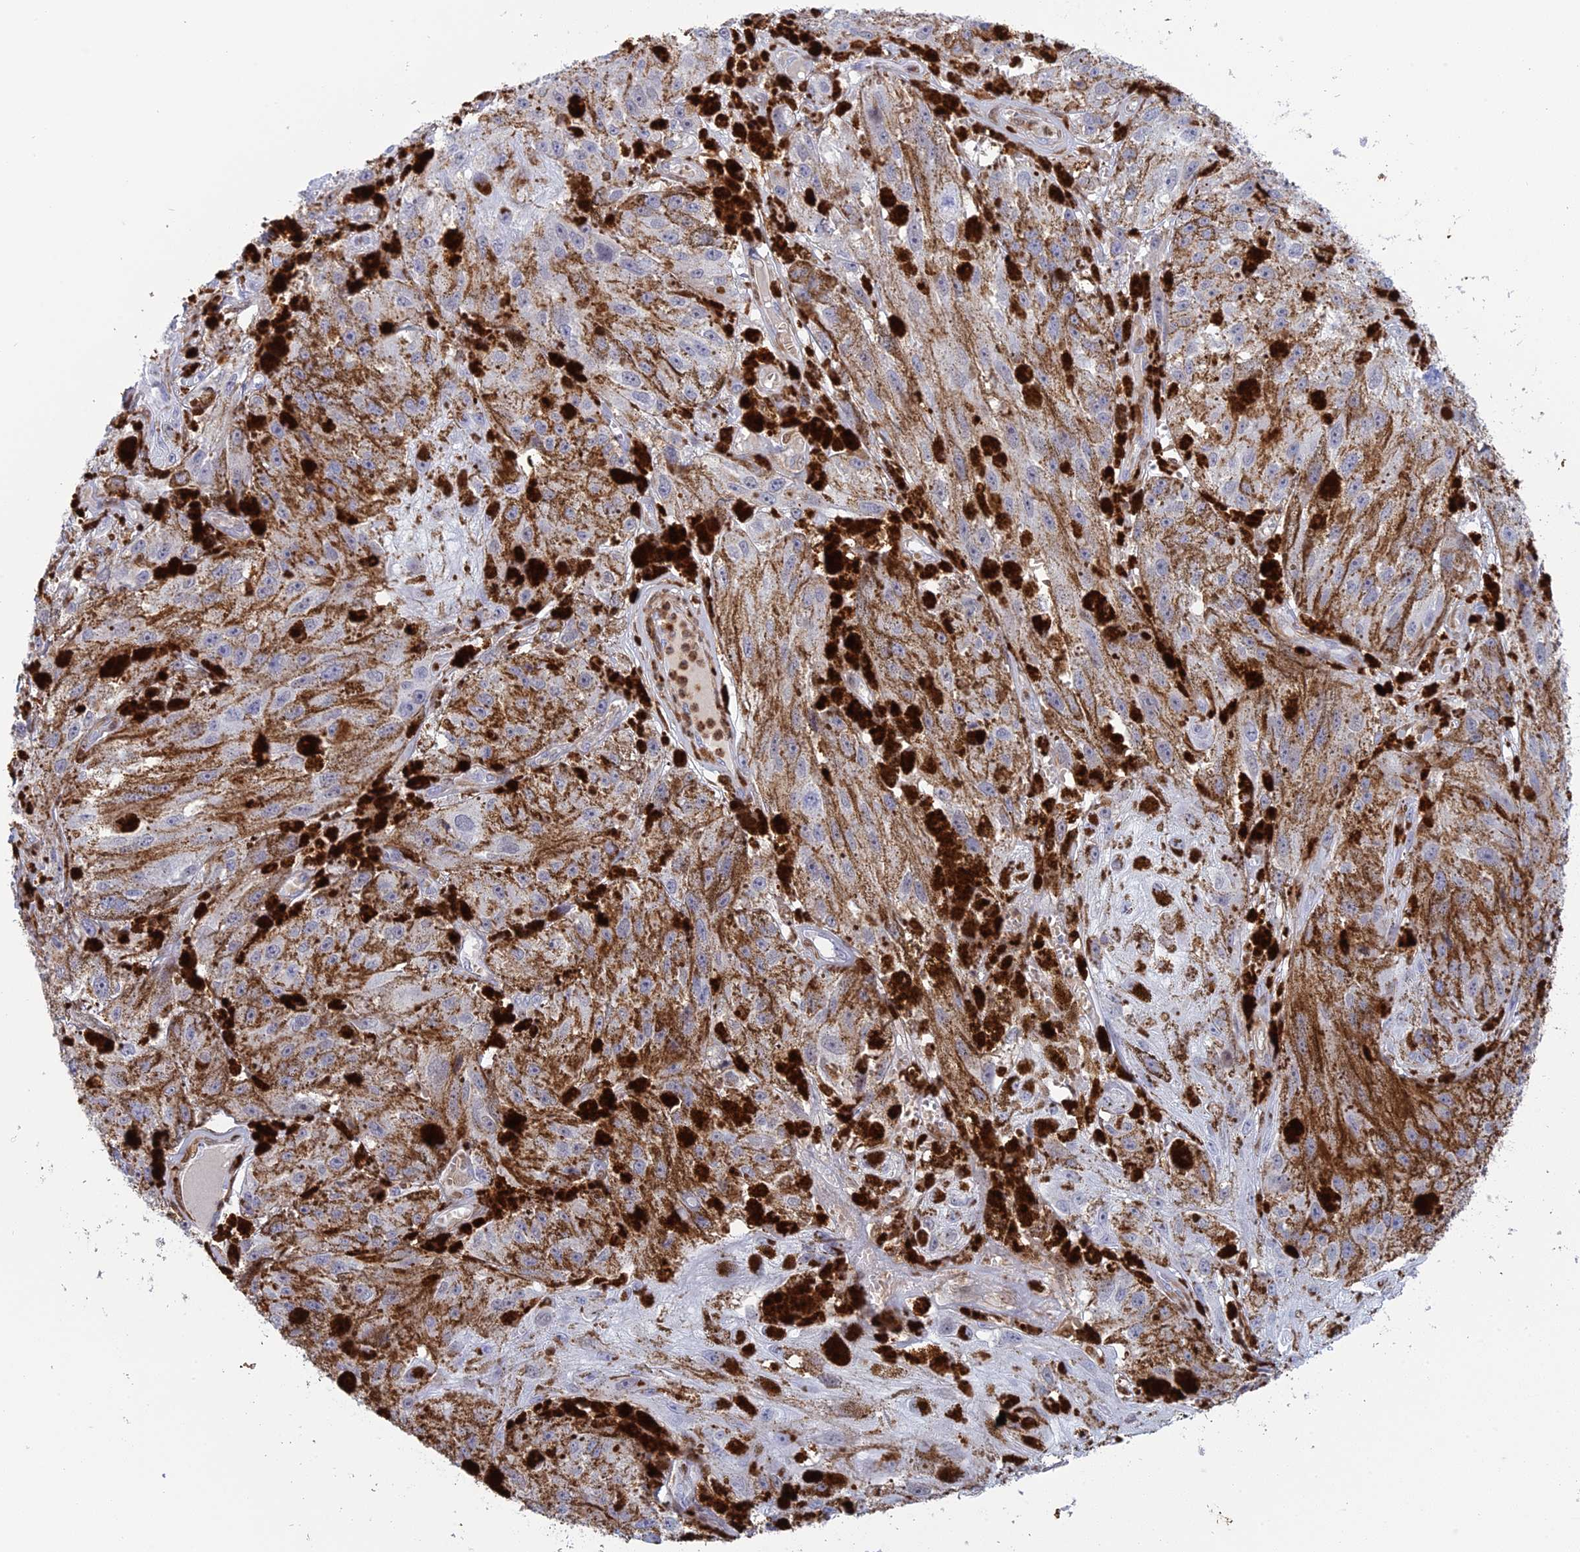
{"staining": {"intensity": "negative", "quantity": "none", "location": "none"}, "tissue": "melanoma", "cell_type": "Tumor cells", "image_type": "cancer", "snomed": [{"axis": "morphology", "description": "Malignant melanoma, NOS"}, {"axis": "topography", "description": "Skin"}], "caption": "Image shows no significant protein positivity in tumor cells of melanoma.", "gene": "PGBD4", "patient": {"sex": "male", "age": 88}}